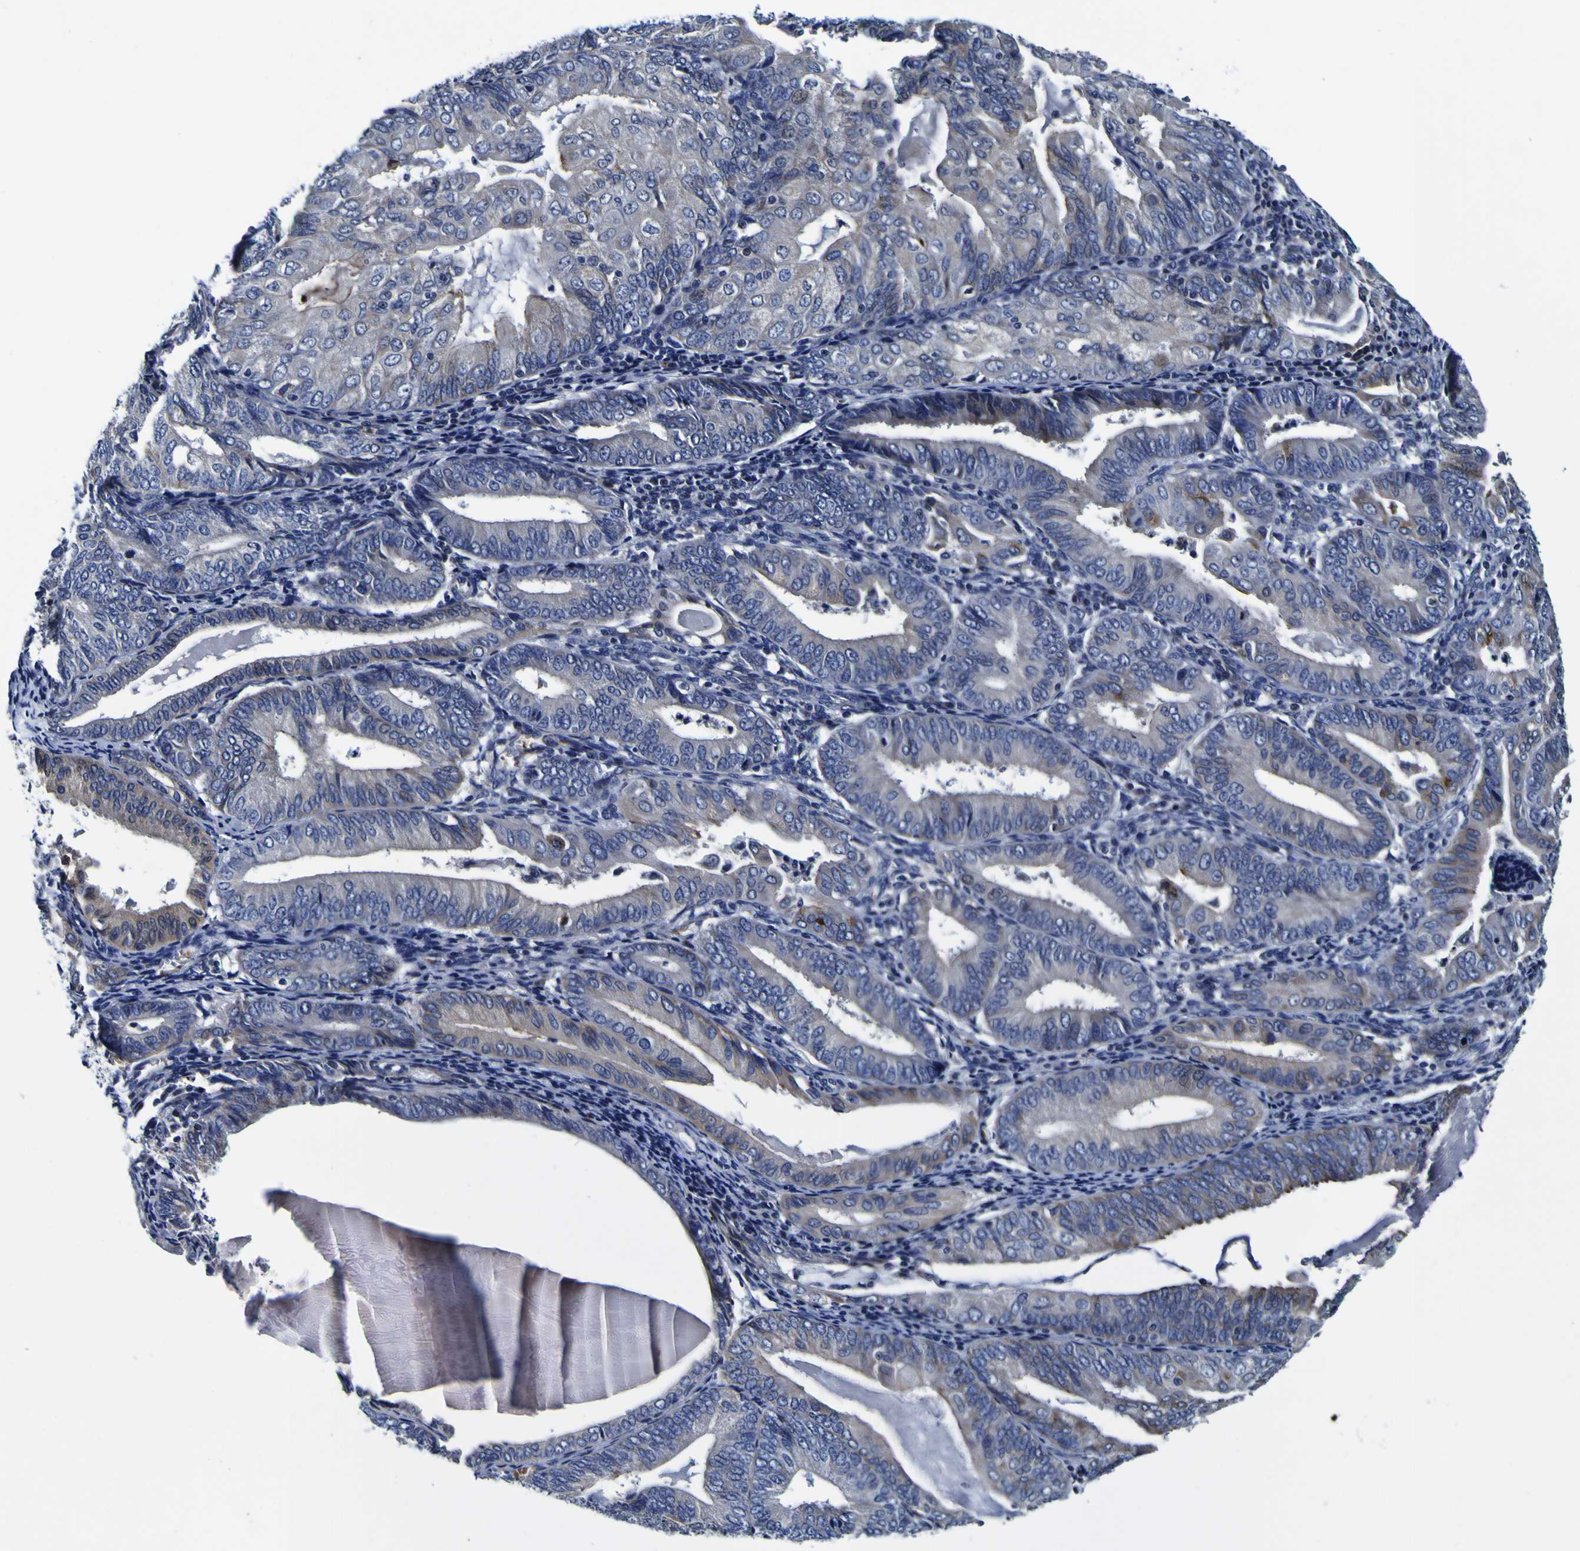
{"staining": {"intensity": "strong", "quantity": "<25%", "location": "cytoplasmic/membranous"}, "tissue": "endometrial cancer", "cell_type": "Tumor cells", "image_type": "cancer", "snomed": [{"axis": "morphology", "description": "Adenocarcinoma, NOS"}, {"axis": "topography", "description": "Endometrium"}], "caption": "DAB immunohistochemical staining of human endometrial adenocarcinoma shows strong cytoplasmic/membranous protein positivity in about <25% of tumor cells.", "gene": "PDLIM4", "patient": {"sex": "female", "age": 81}}